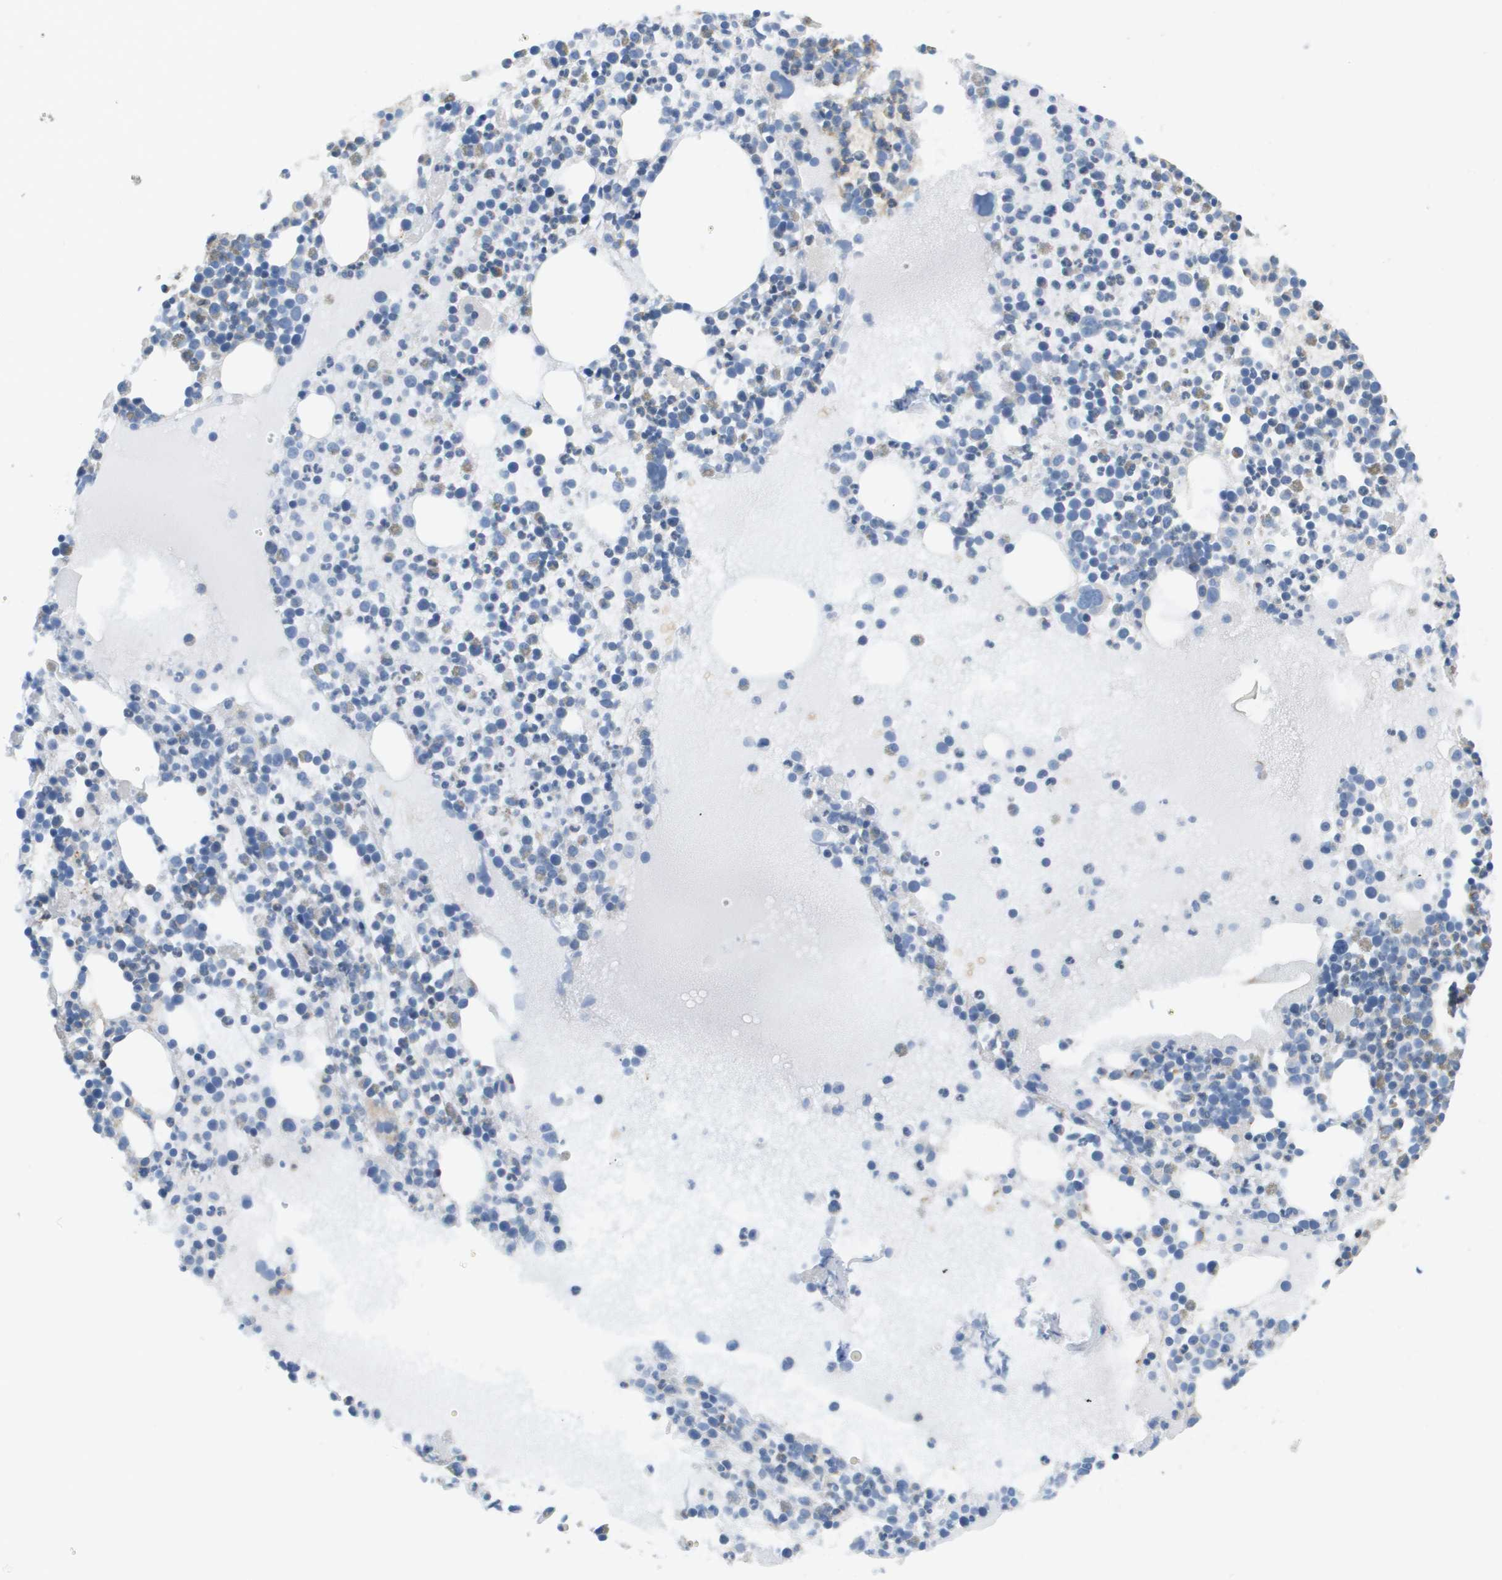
{"staining": {"intensity": "negative", "quantity": "none", "location": "none"}, "tissue": "bone marrow", "cell_type": "Hematopoietic cells", "image_type": "normal", "snomed": [{"axis": "morphology", "description": "Normal tissue, NOS"}, {"axis": "morphology", "description": "Inflammation, NOS"}, {"axis": "topography", "description": "Bone marrow"}], "caption": "An immunohistochemistry (IHC) histopathology image of benign bone marrow is shown. There is no staining in hematopoietic cells of bone marrow. (Brightfield microscopy of DAB immunohistochemistry (IHC) at high magnification).", "gene": "MYH11", "patient": {"sex": "male", "age": 58}}